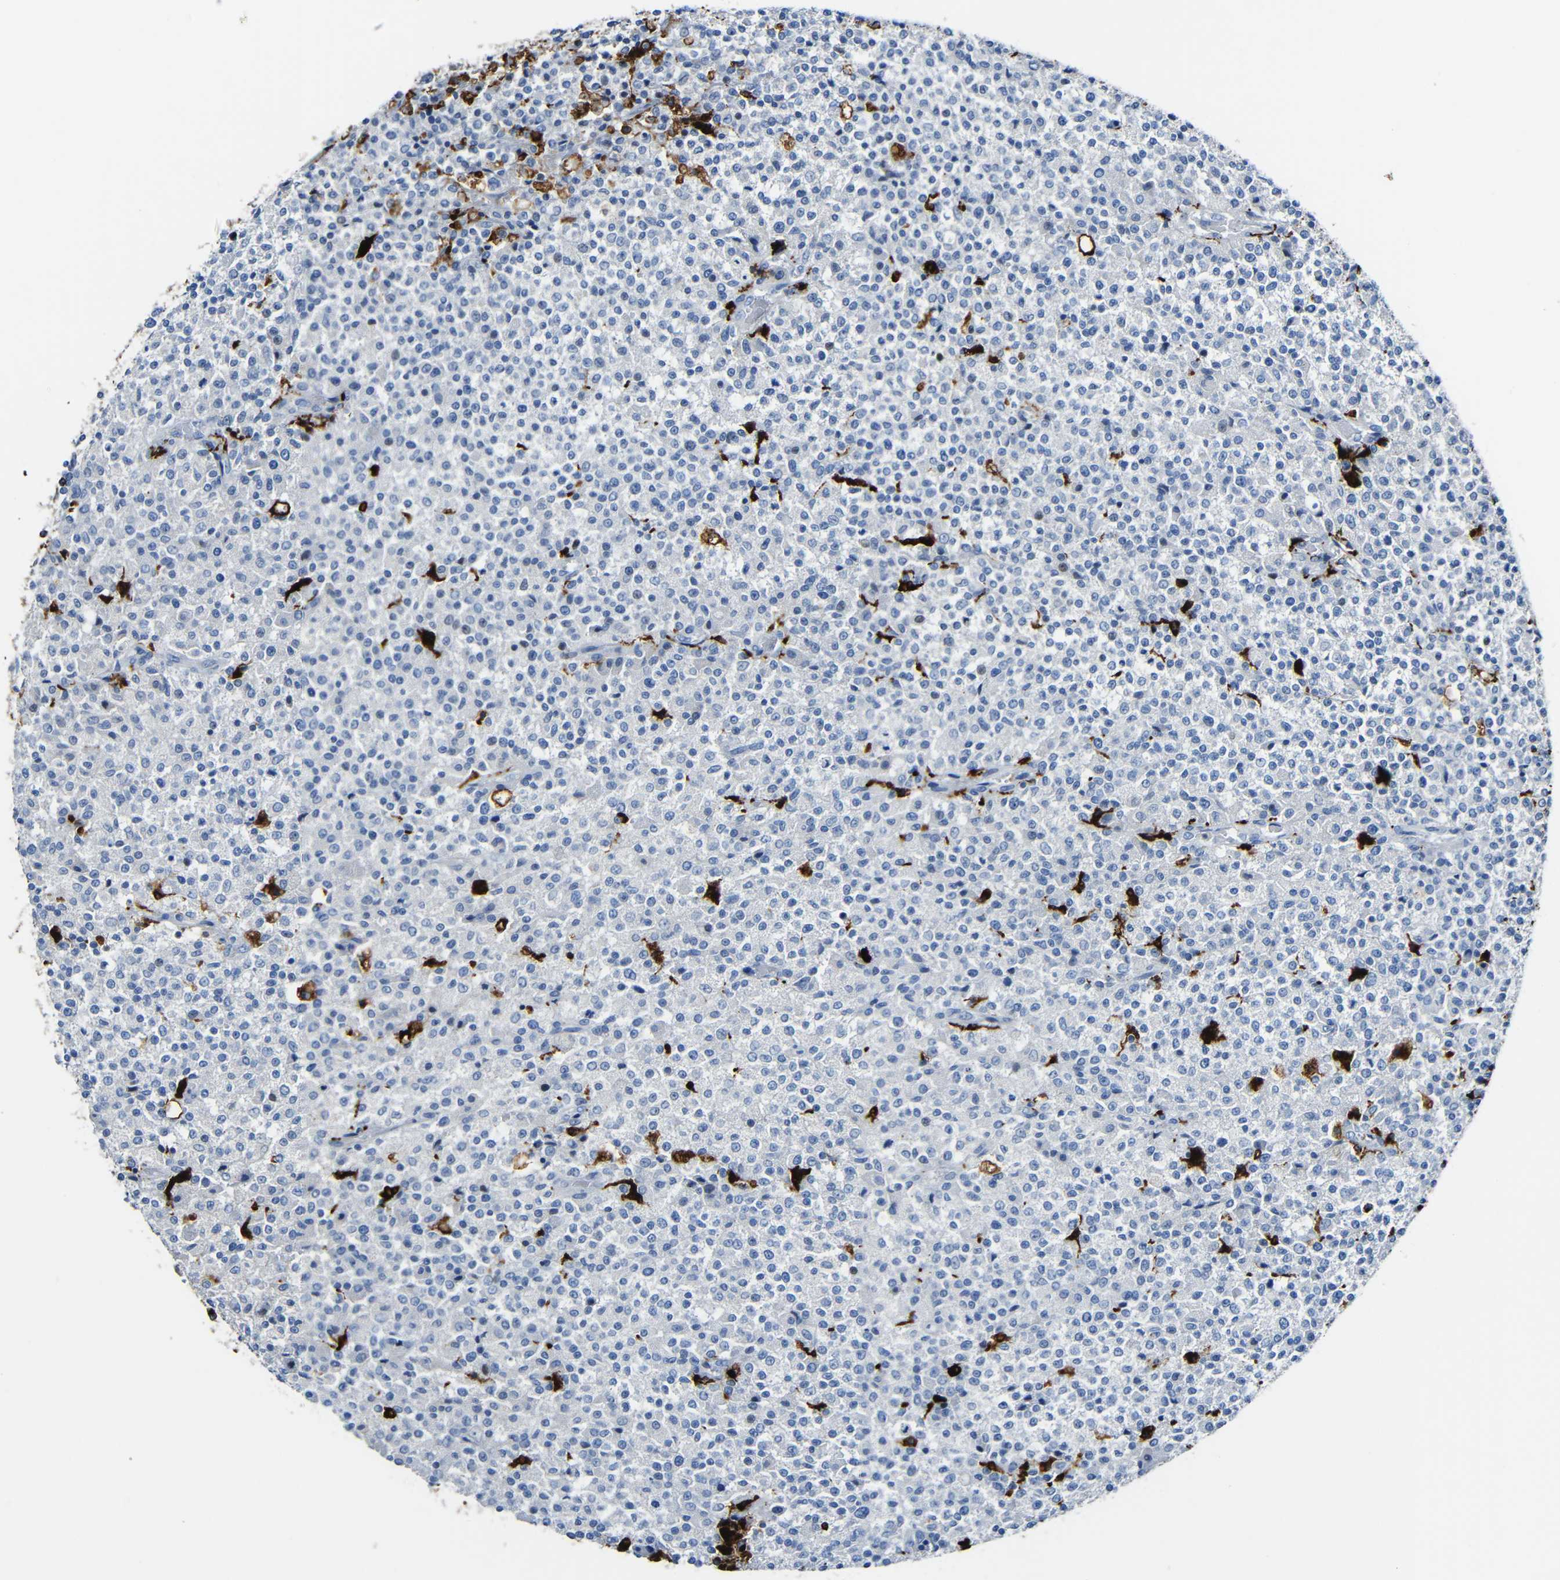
{"staining": {"intensity": "negative", "quantity": "none", "location": "none"}, "tissue": "testis cancer", "cell_type": "Tumor cells", "image_type": "cancer", "snomed": [{"axis": "morphology", "description": "Seminoma, NOS"}, {"axis": "topography", "description": "Testis"}], "caption": "DAB (3,3'-diaminobenzidine) immunohistochemical staining of seminoma (testis) reveals no significant expression in tumor cells.", "gene": "HLA-DMA", "patient": {"sex": "male", "age": 59}}